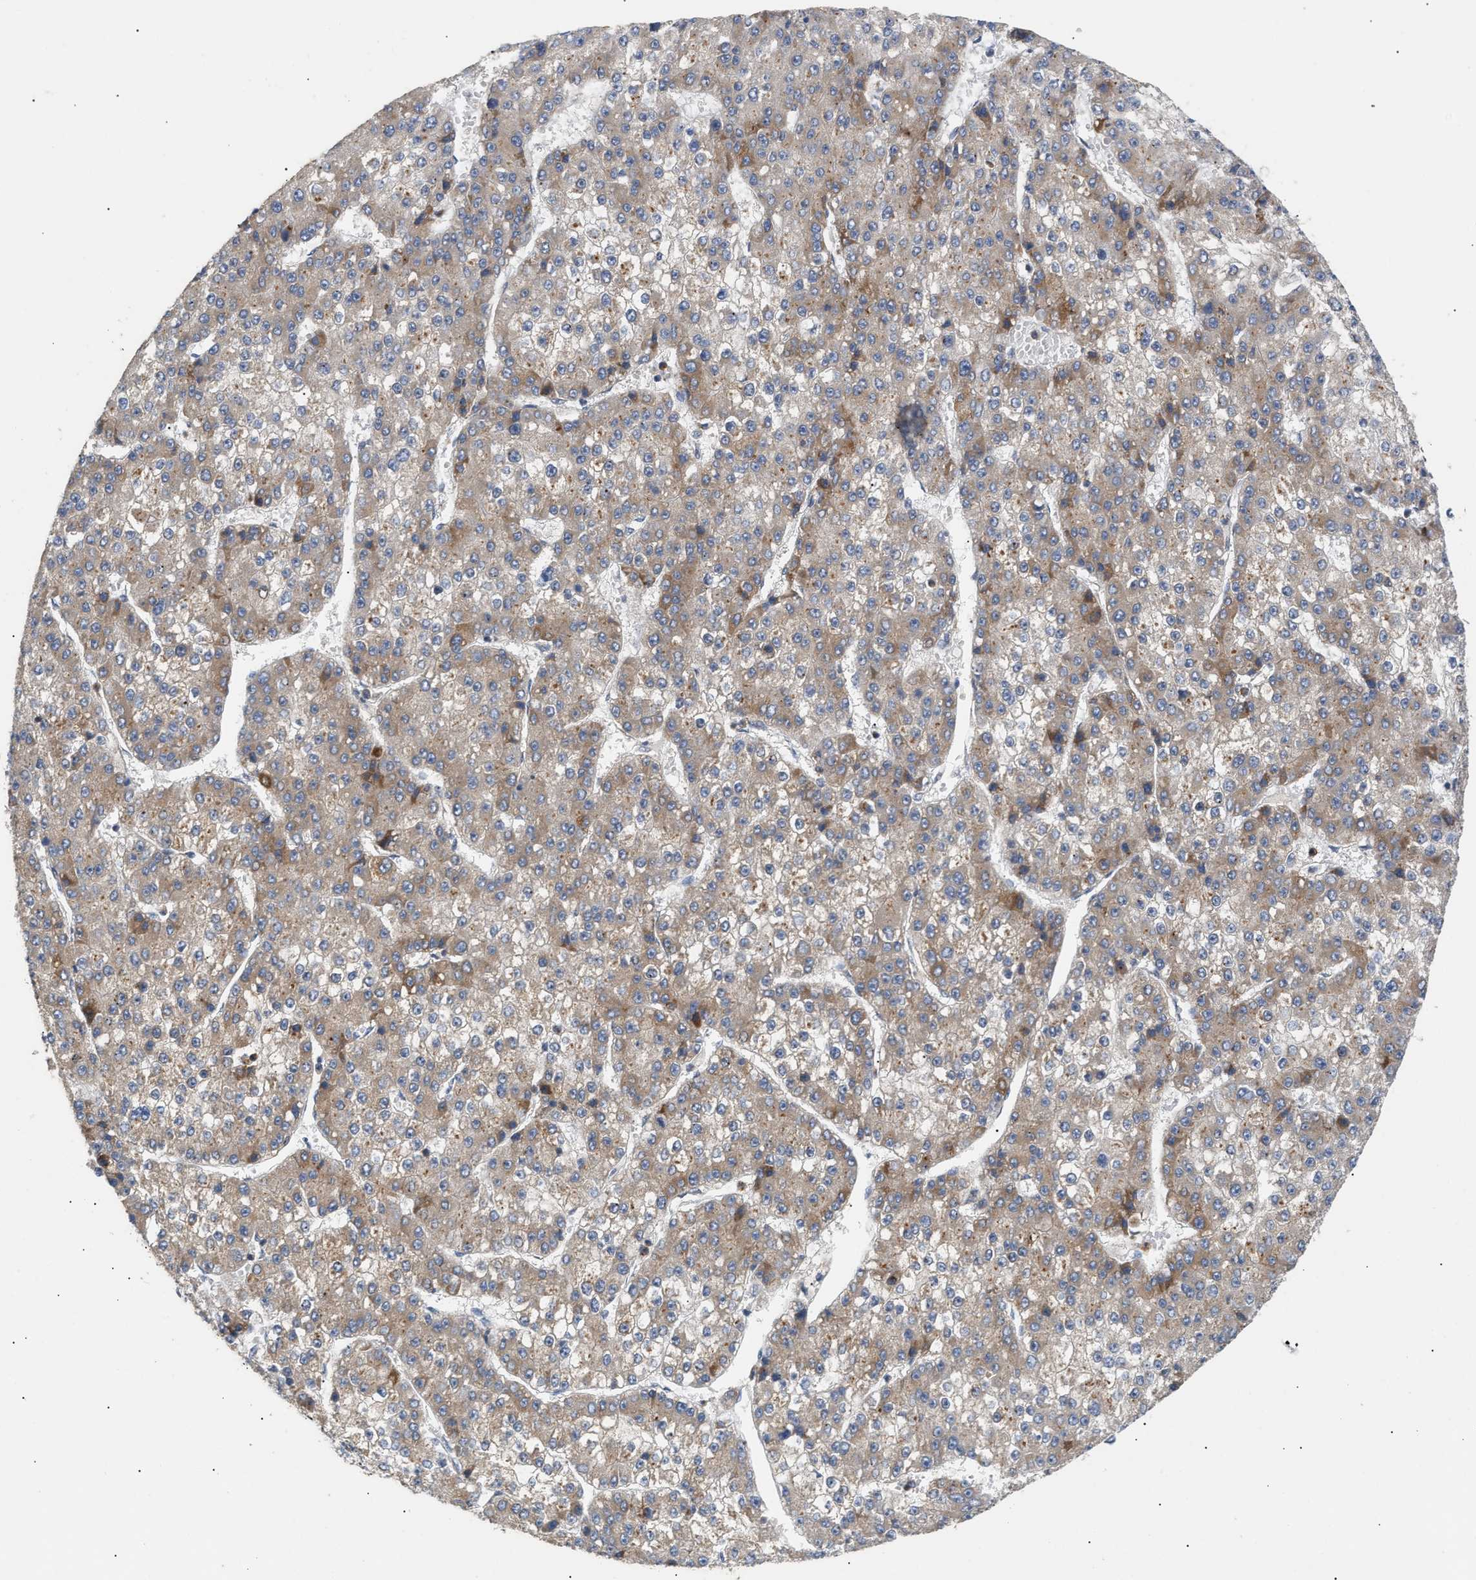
{"staining": {"intensity": "weak", "quantity": ">75%", "location": "cytoplasmic/membranous"}, "tissue": "liver cancer", "cell_type": "Tumor cells", "image_type": "cancer", "snomed": [{"axis": "morphology", "description": "Carcinoma, Hepatocellular, NOS"}, {"axis": "topography", "description": "Liver"}], "caption": "Tumor cells exhibit weak cytoplasmic/membranous expression in about >75% of cells in liver cancer (hepatocellular carcinoma).", "gene": "DBNL", "patient": {"sex": "female", "age": 73}}